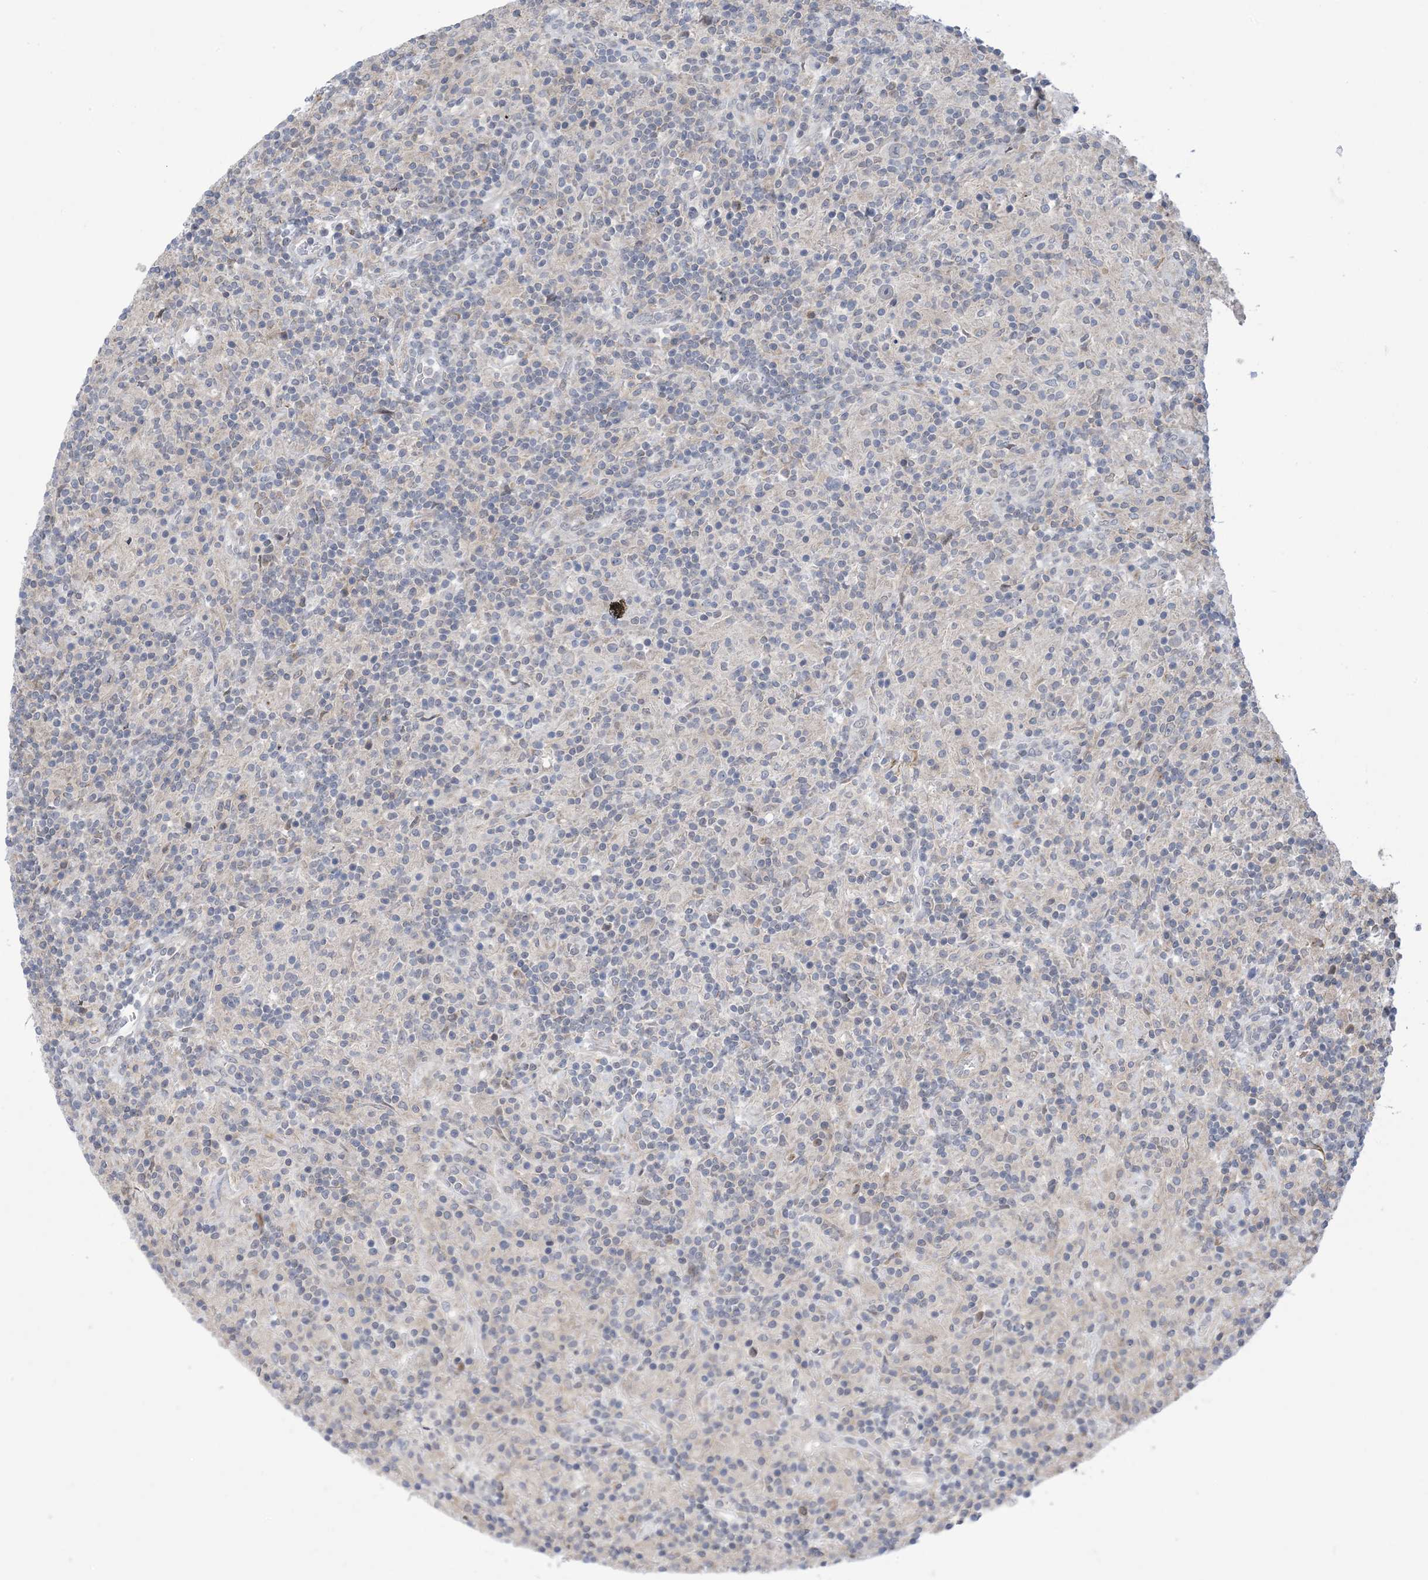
{"staining": {"intensity": "negative", "quantity": "none", "location": "none"}, "tissue": "lymphoma", "cell_type": "Tumor cells", "image_type": "cancer", "snomed": [{"axis": "morphology", "description": "Hodgkin's disease, NOS"}, {"axis": "topography", "description": "Lymph node"}], "caption": "High magnification brightfield microscopy of Hodgkin's disease stained with DAB (brown) and counterstained with hematoxylin (blue): tumor cells show no significant expression. (Brightfield microscopy of DAB (3,3'-diaminobenzidine) immunohistochemistry at high magnification).", "gene": "ZNF8", "patient": {"sex": "male", "age": 70}}